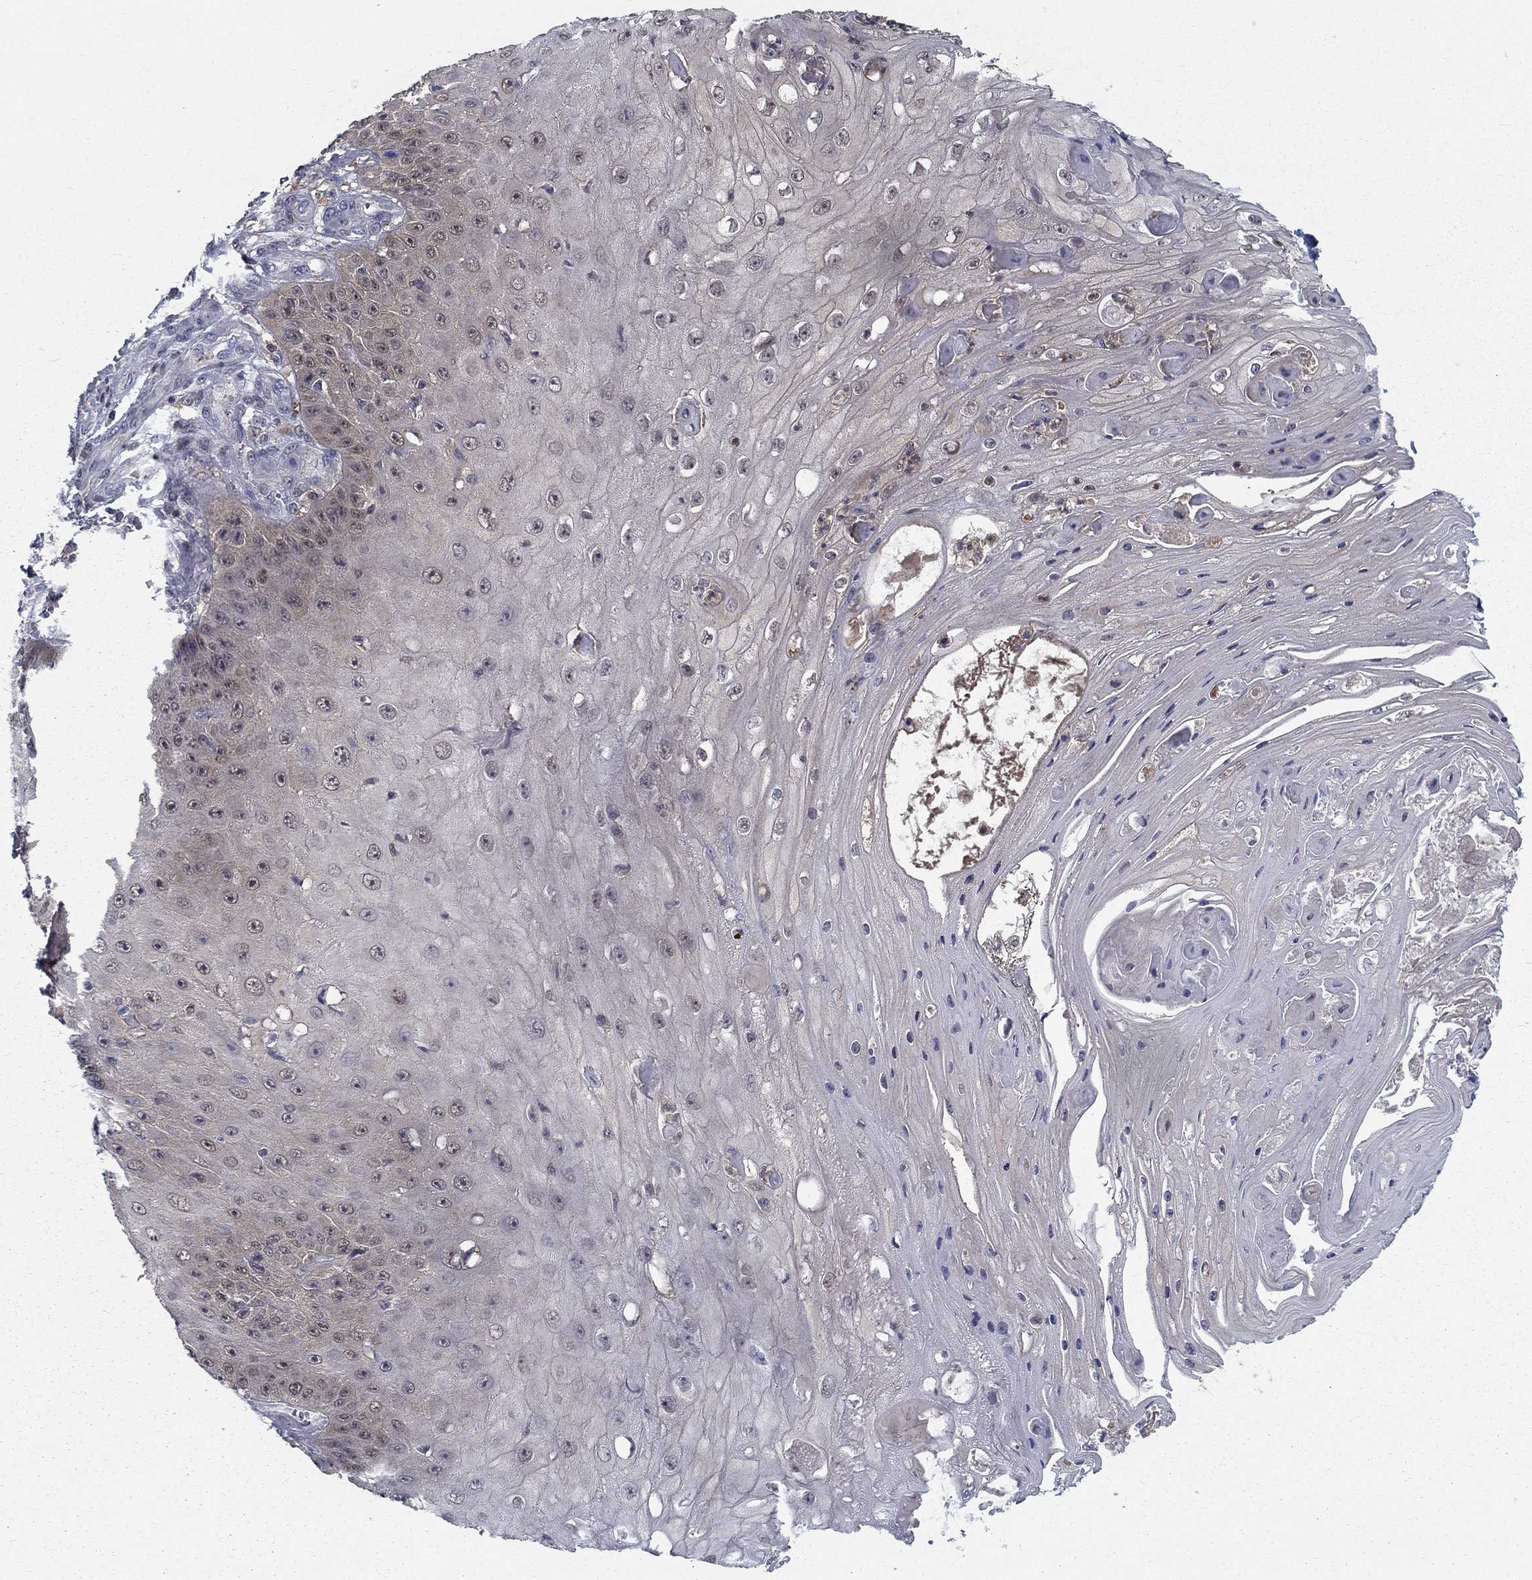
{"staining": {"intensity": "negative", "quantity": "none", "location": "none"}, "tissue": "skin cancer", "cell_type": "Tumor cells", "image_type": "cancer", "snomed": [{"axis": "morphology", "description": "Squamous cell carcinoma, NOS"}, {"axis": "topography", "description": "Skin"}], "caption": "Skin cancer (squamous cell carcinoma) stained for a protein using IHC shows no positivity tumor cells.", "gene": "NIT2", "patient": {"sex": "male", "age": 70}}